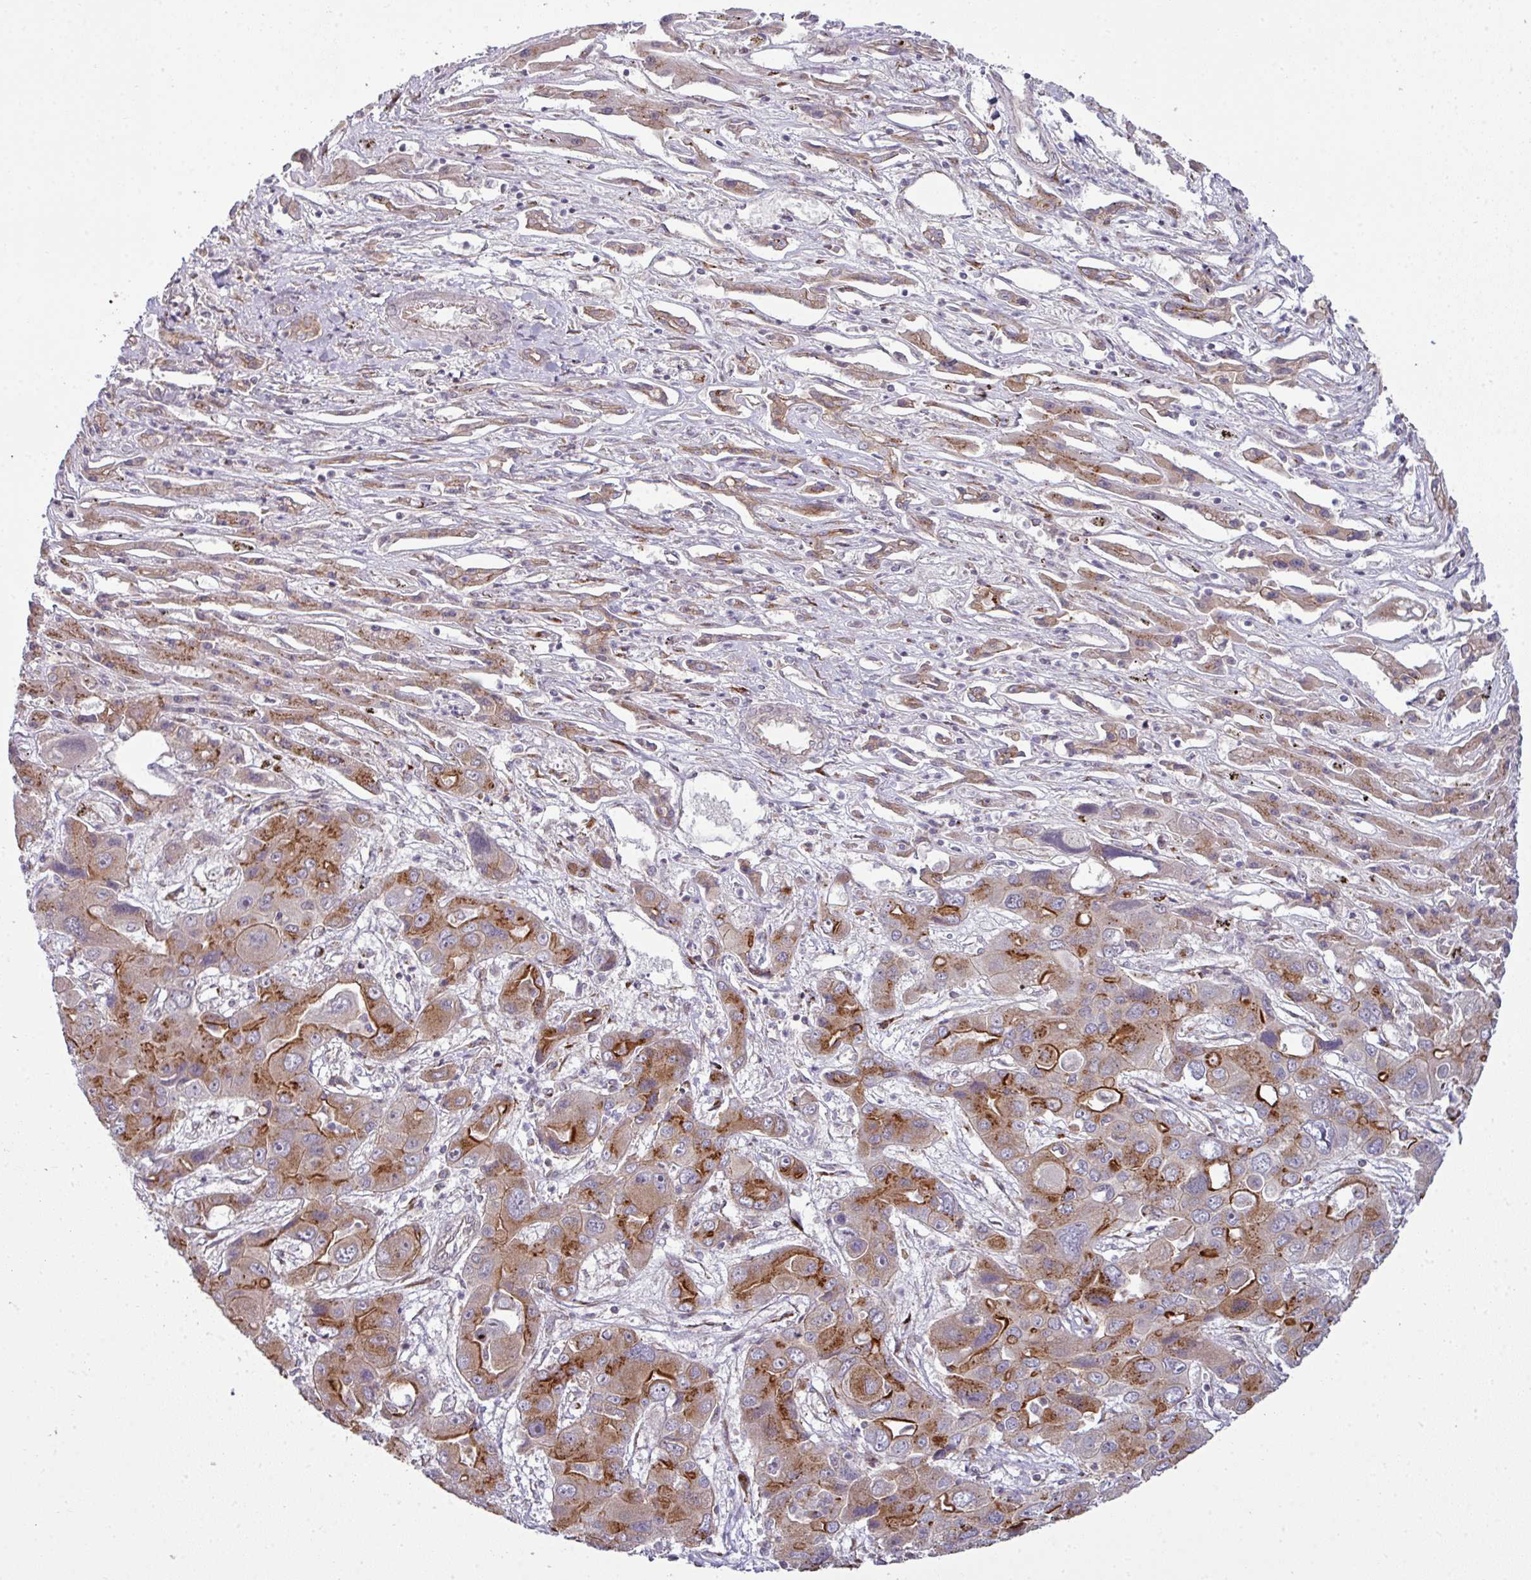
{"staining": {"intensity": "strong", "quantity": ">75%", "location": "cytoplasmic/membranous"}, "tissue": "liver cancer", "cell_type": "Tumor cells", "image_type": "cancer", "snomed": [{"axis": "morphology", "description": "Cholangiocarcinoma"}, {"axis": "topography", "description": "Liver"}], "caption": "A brown stain shows strong cytoplasmic/membranous positivity of a protein in liver cancer (cholangiocarcinoma) tumor cells.", "gene": "TIMMDC1", "patient": {"sex": "male", "age": 67}}